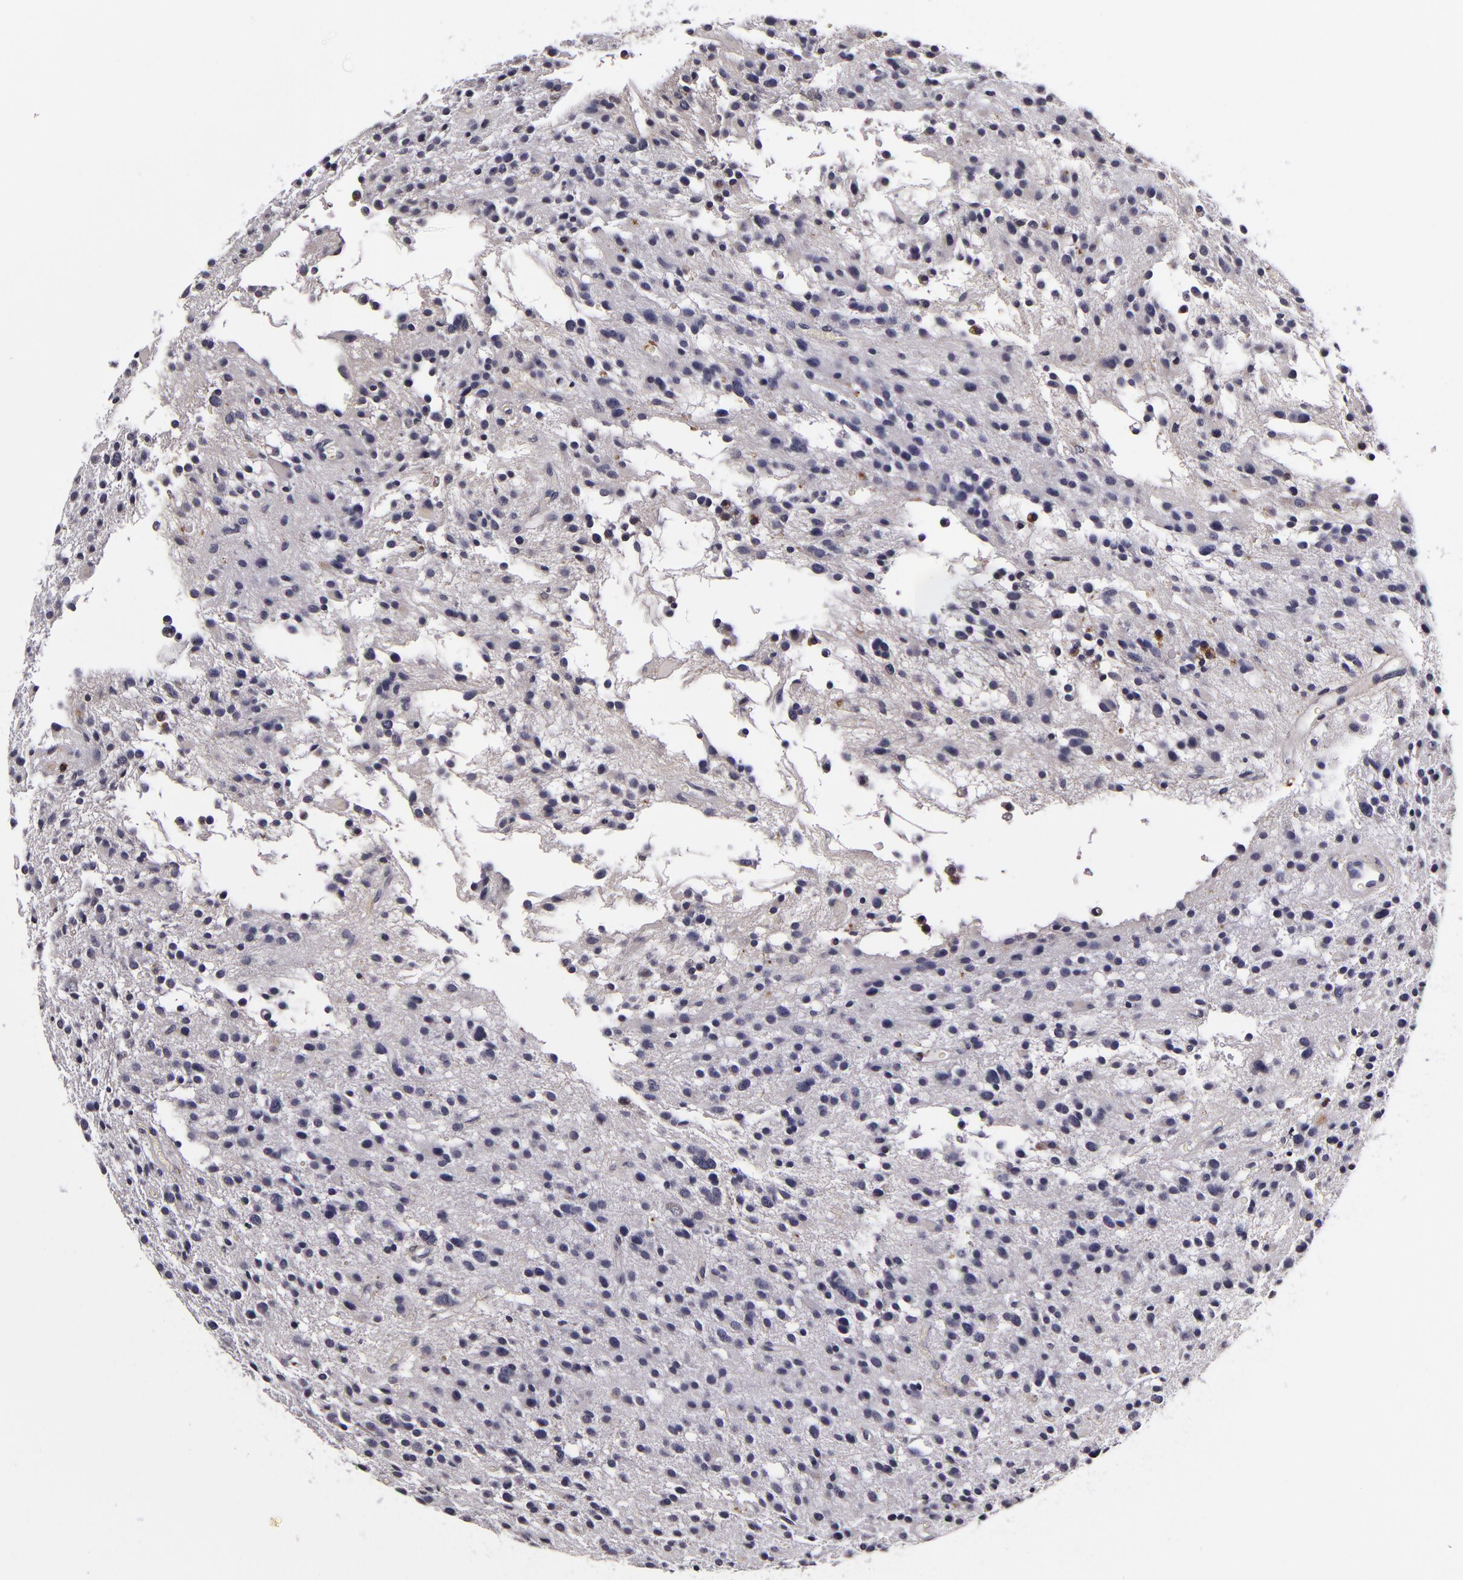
{"staining": {"intensity": "negative", "quantity": "none", "location": "none"}, "tissue": "glioma", "cell_type": "Tumor cells", "image_type": "cancer", "snomed": [{"axis": "morphology", "description": "Glioma, malignant, Low grade"}, {"axis": "topography", "description": "Brain"}], "caption": "Tumor cells show no significant expression in malignant glioma (low-grade).", "gene": "LGALS3BP", "patient": {"sex": "female", "age": 36}}